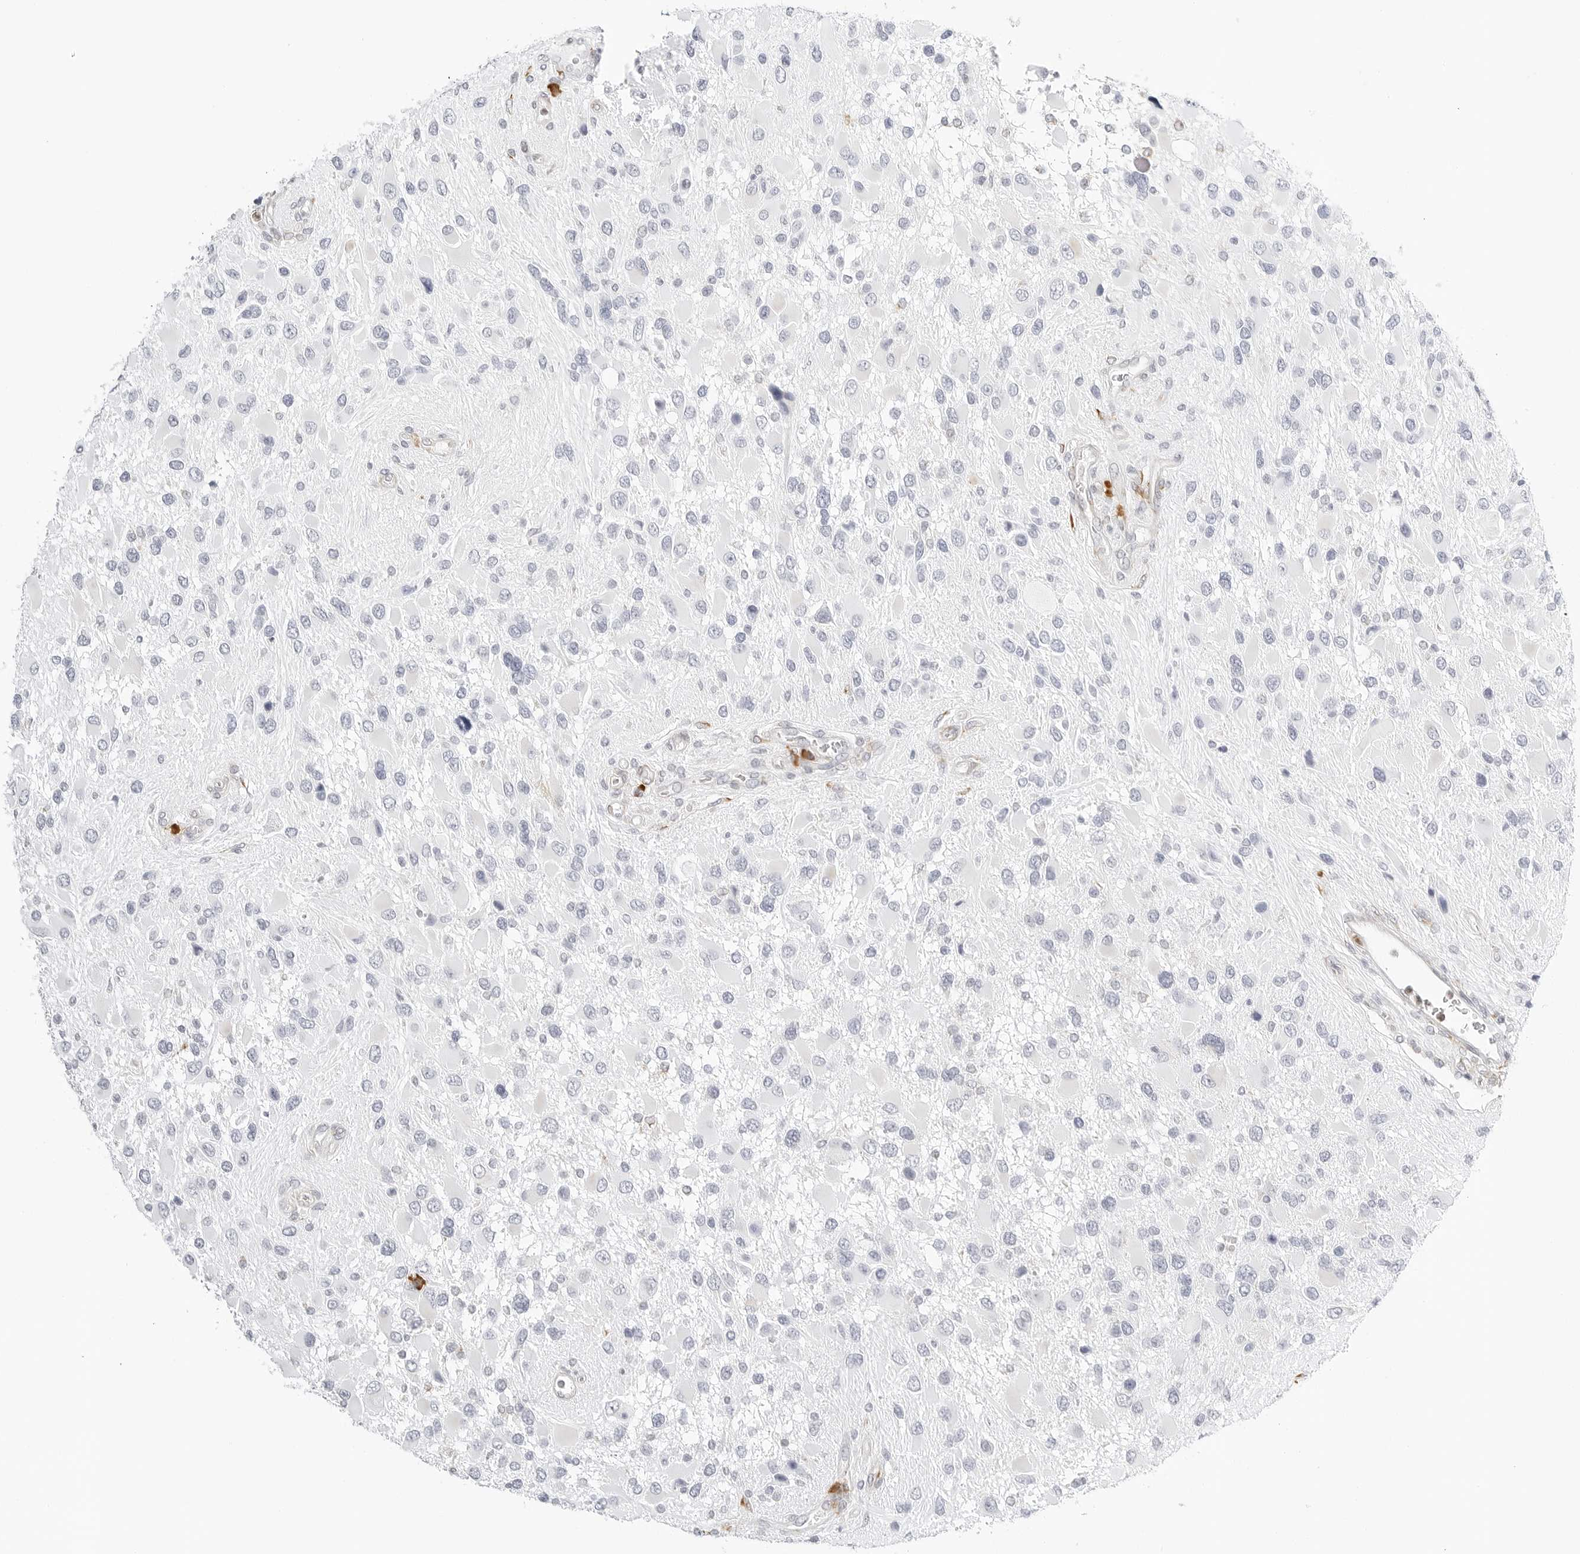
{"staining": {"intensity": "negative", "quantity": "none", "location": "none"}, "tissue": "glioma", "cell_type": "Tumor cells", "image_type": "cancer", "snomed": [{"axis": "morphology", "description": "Glioma, malignant, High grade"}, {"axis": "topography", "description": "Brain"}], "caption": "Micrograph shows no significant protein expression in tumor cells of malignant glioma (high-grade).", "gene": "THEM4", "patient": {"sex": "male", "age": 53}}